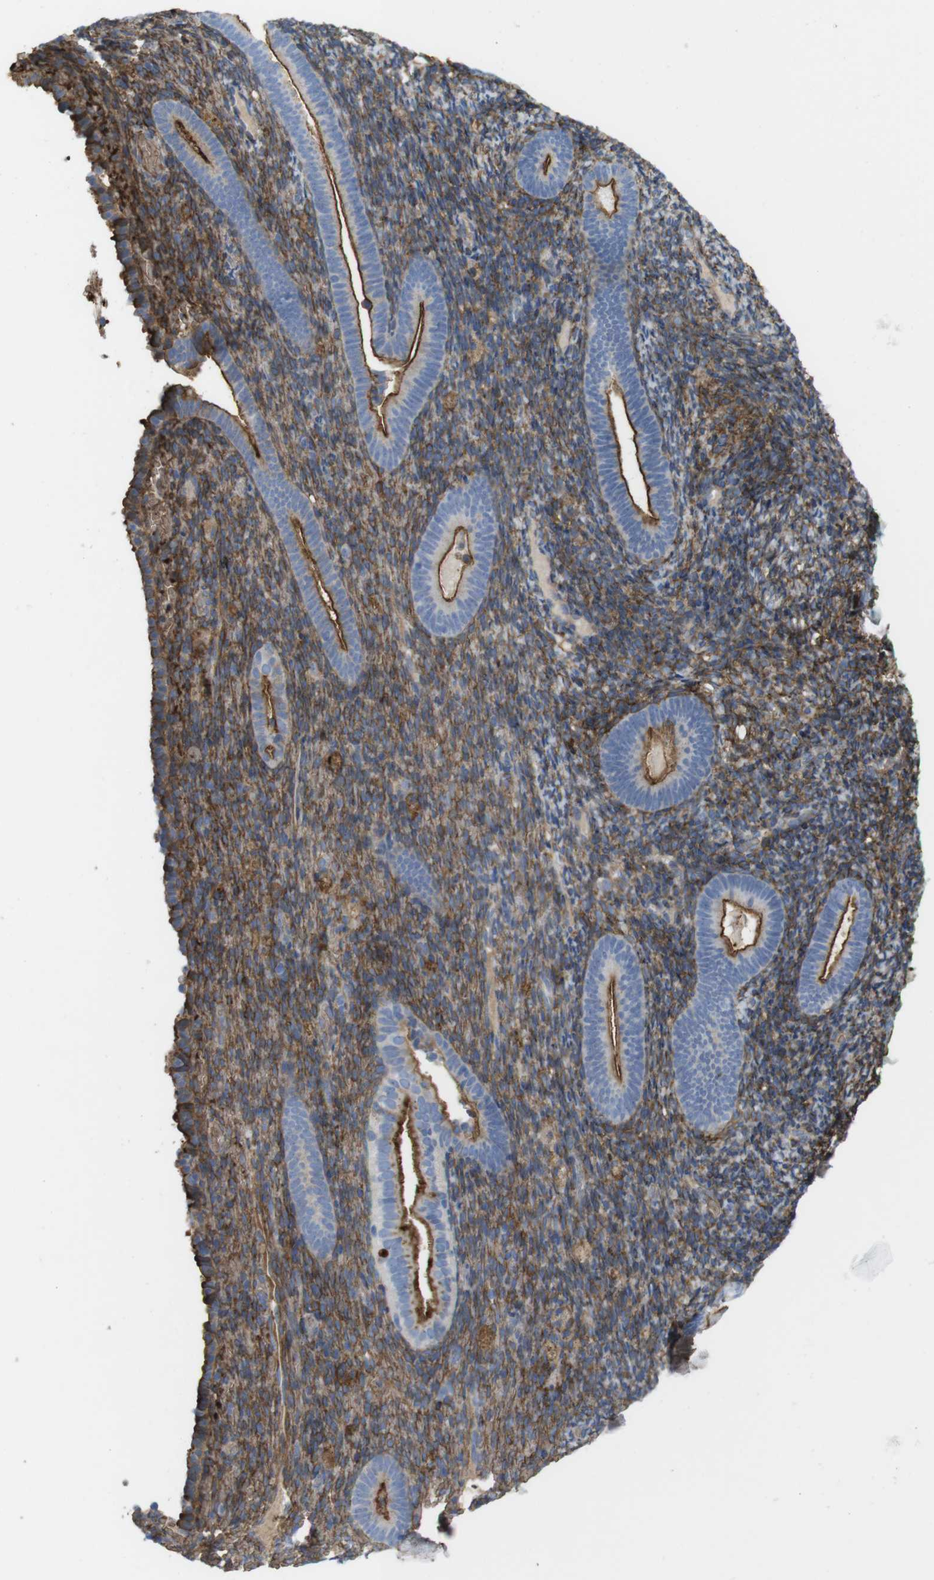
{"staining": {"intensity": "moderate", "quantity": "25%-75%", "location": "cytoplasmic/membranous"}, "tissue": "endometrium", "cell_type": "Cells in endometrial stroma", "image_type": "normal", "snomed": [{"axis": "morphology", "description": "Normal tissue, NOS"}, {"axis": "topography", "description": "Endometrium"}], "caption": "Human endometrium stained for a protein (brown) reveals moderate cytoplasmic/membranous positive expression in approximately 25%-75% of cells in endometrial stroma.", "gene": "CYBRD1", "patient": {"sex": "female", "age": 51}}